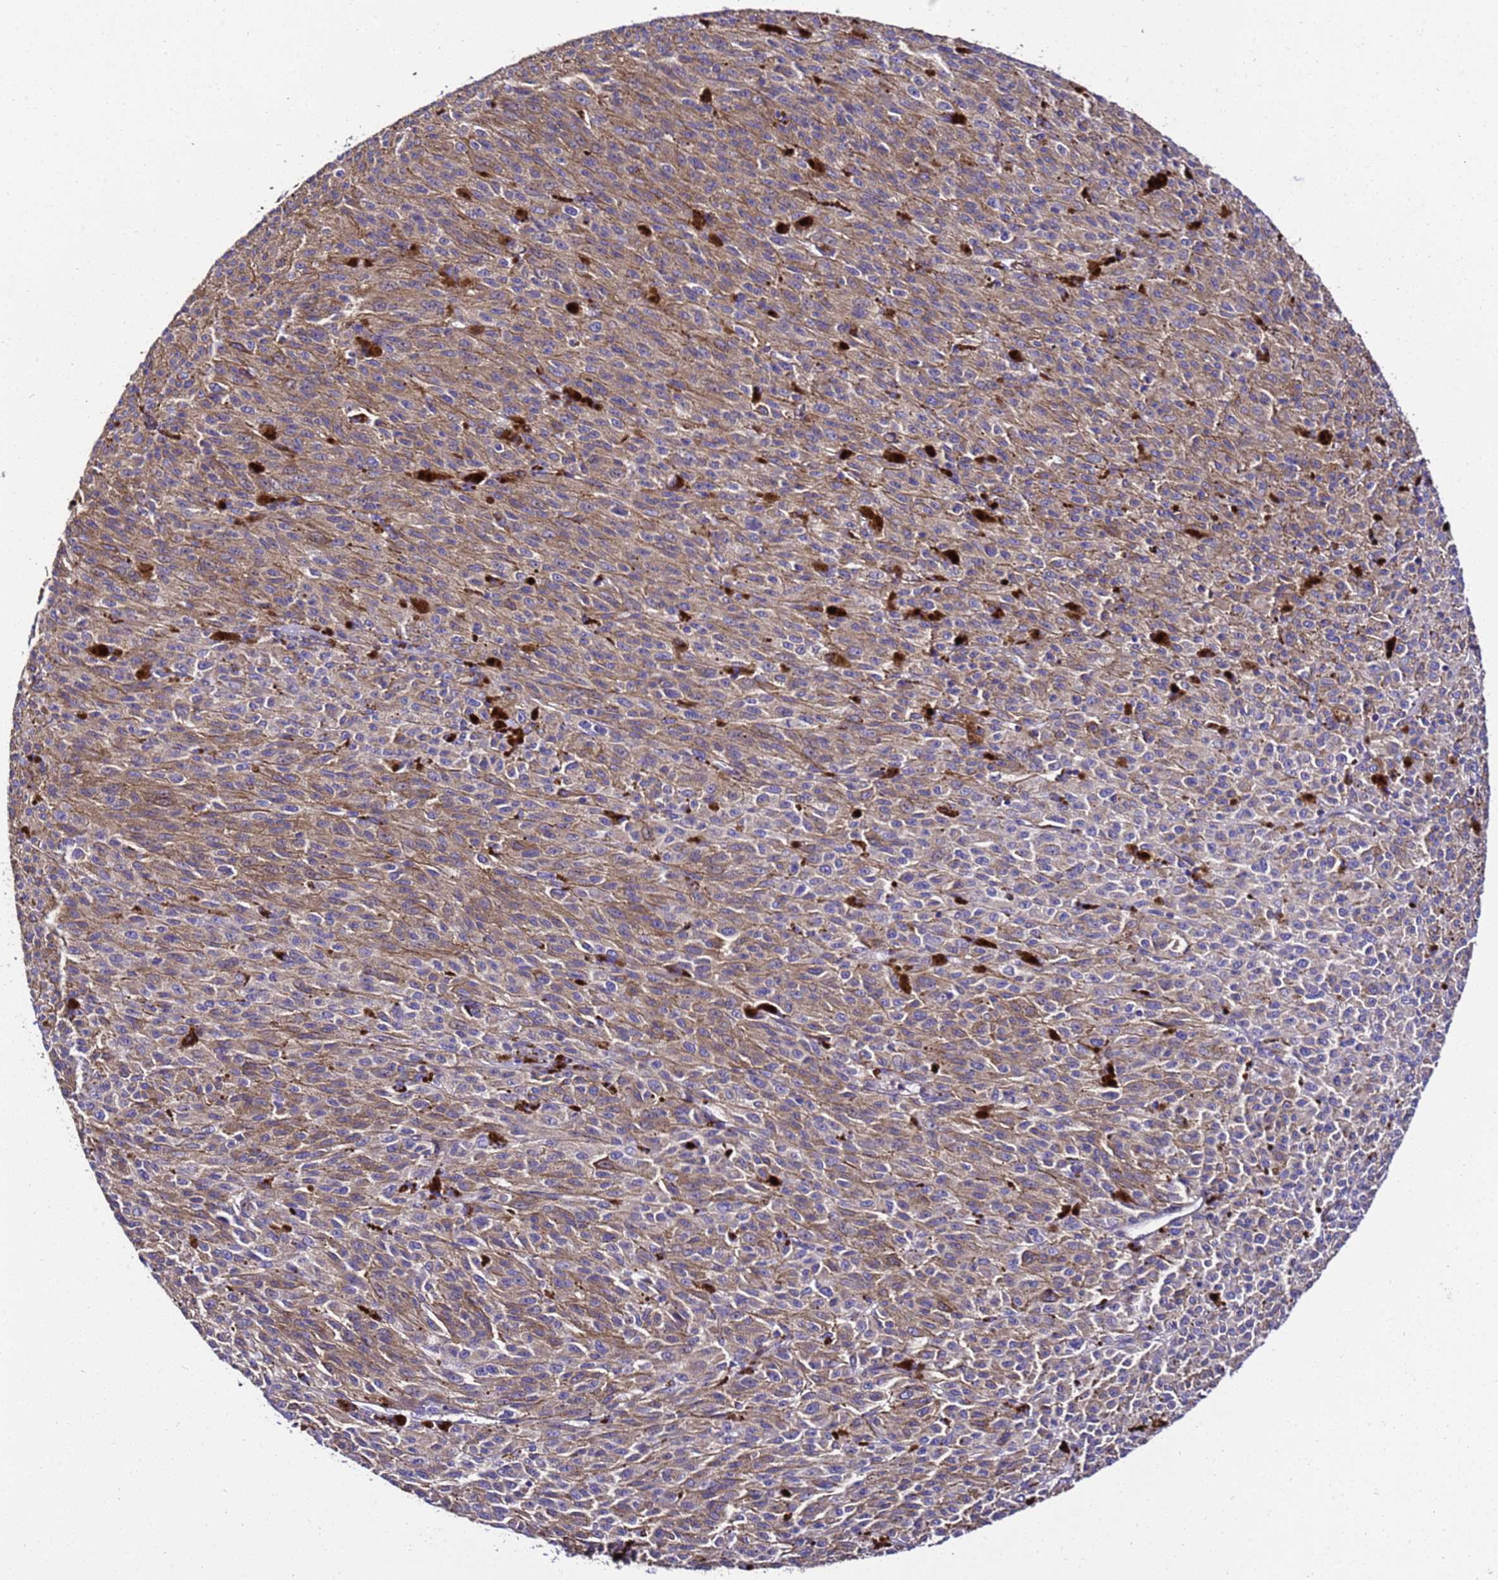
{"staining": {"intensity": "moderate", "quantity": ">75%", "location": "cytoplasmic/membranous"}, "tissue": "melanoma", "cell_type": "Tumor cells", "image_type": "cancer", "snomed": [{"axis": "morphology", "description": "Malignant melanoma, NOS"}, {"axis": "topography", "description": "Skin"}], "caption": "Immunohistochemical staining of human melanoma demonstrates moderate cytoplasmic/membranous protein expression in about >75% of tumor cells. (DAB IHC, brown staining for protein, blue staining for nuclei).", "gene": "ZNF417", "patient": {"sex": "female", "age": 52}}